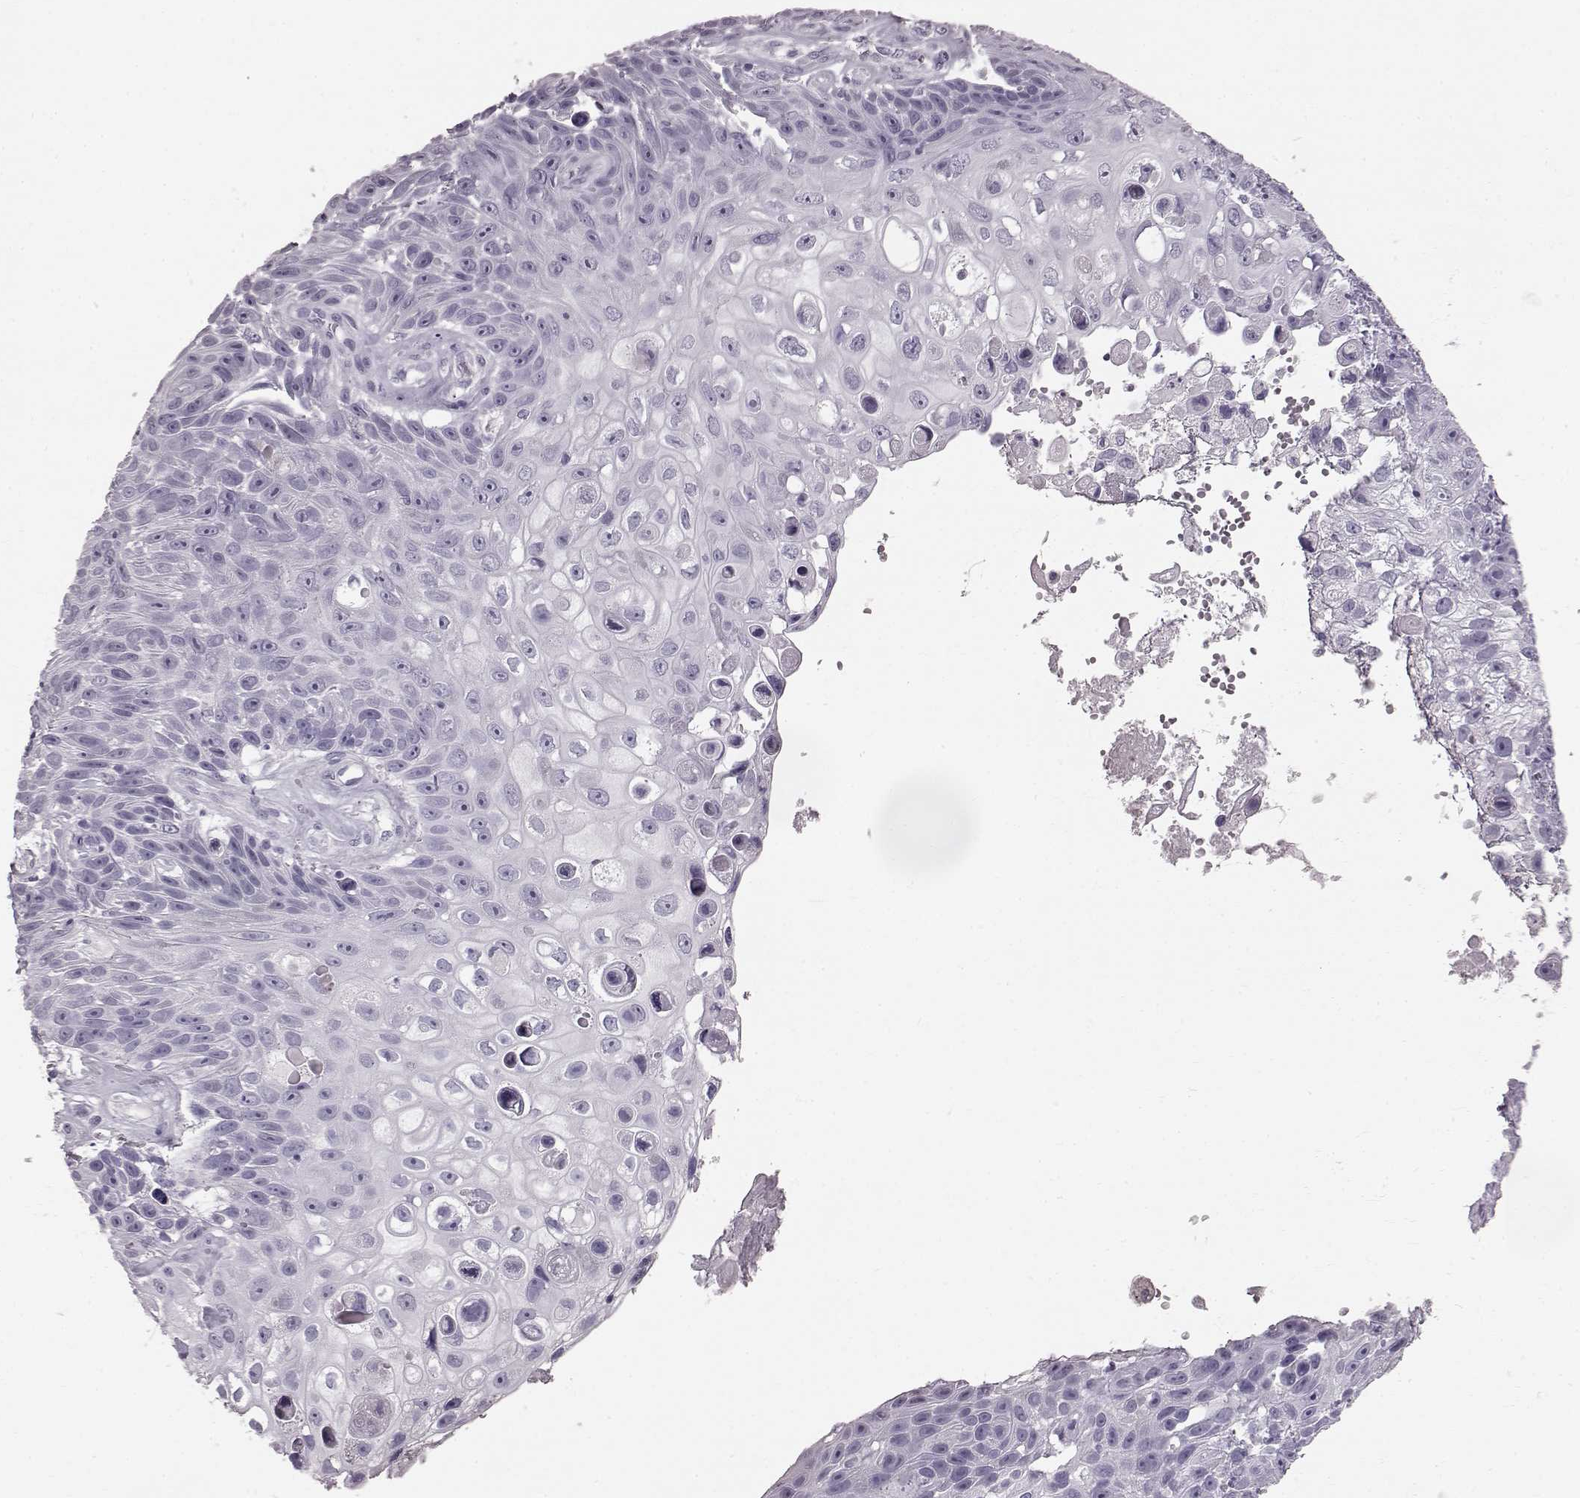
{"staining": {"intensity": "negative", "quantity": "none", "location": "none"}, "tissue": "skin cancer", "cell_type": "Tumor cells", "image_type": "cancer", "snomed": [{"axis": "morphology", "description": "Squamous cell carcinoma, NOS"}, {"axis": "topography", "description": "Skin"}], "caption": "Immunohistochemistry photomicrograph of neoplastic tissue: skin cancer (squamous cell carcinoma) stained with DAB reveals no significant protein positivity in tumor cells.", "gene": "FUT4", "patient": {"sex": "male", "age": 82}}